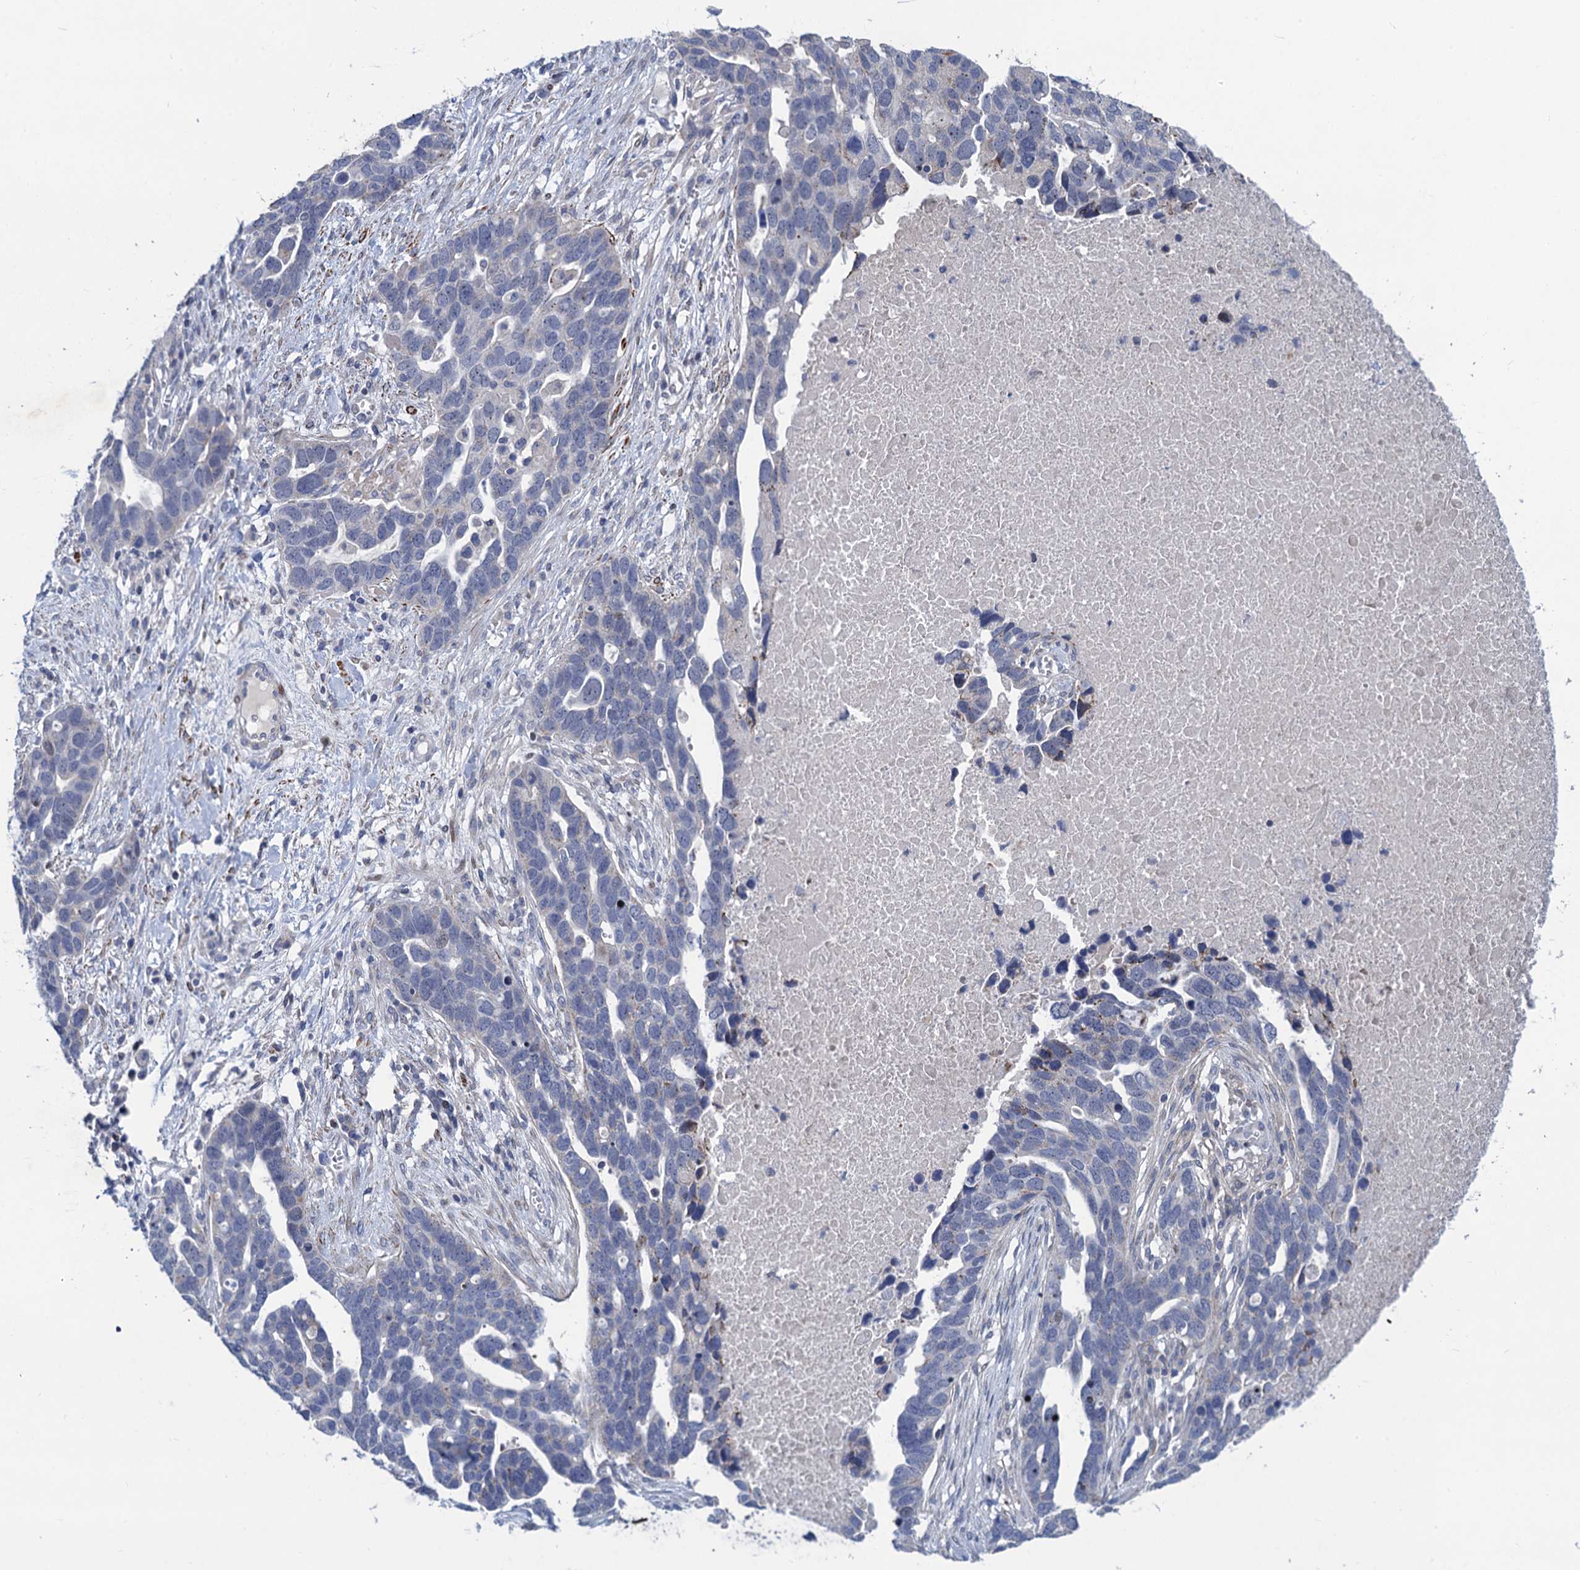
{"staining": {"intensity": "moderate", "quantity": "<25%", "location": "nuclear"}, "tissue": "ovarian cancer", "cell_type": "Tumor cells", "image_type": "cancer", "snomed": [{"axis": "morphology", "description": "Cystadenocarcinoma, serous, NOS"}, {"axis": "topography", "description": "Ovary"}], "caption": "The histopathology image exhibits a brown stain indicating the presence of a protein in the nuclear of tumor cells in ovarian cancer.", "gene": "ESYT3", "patient": {"sex": "female", "age": 54}}